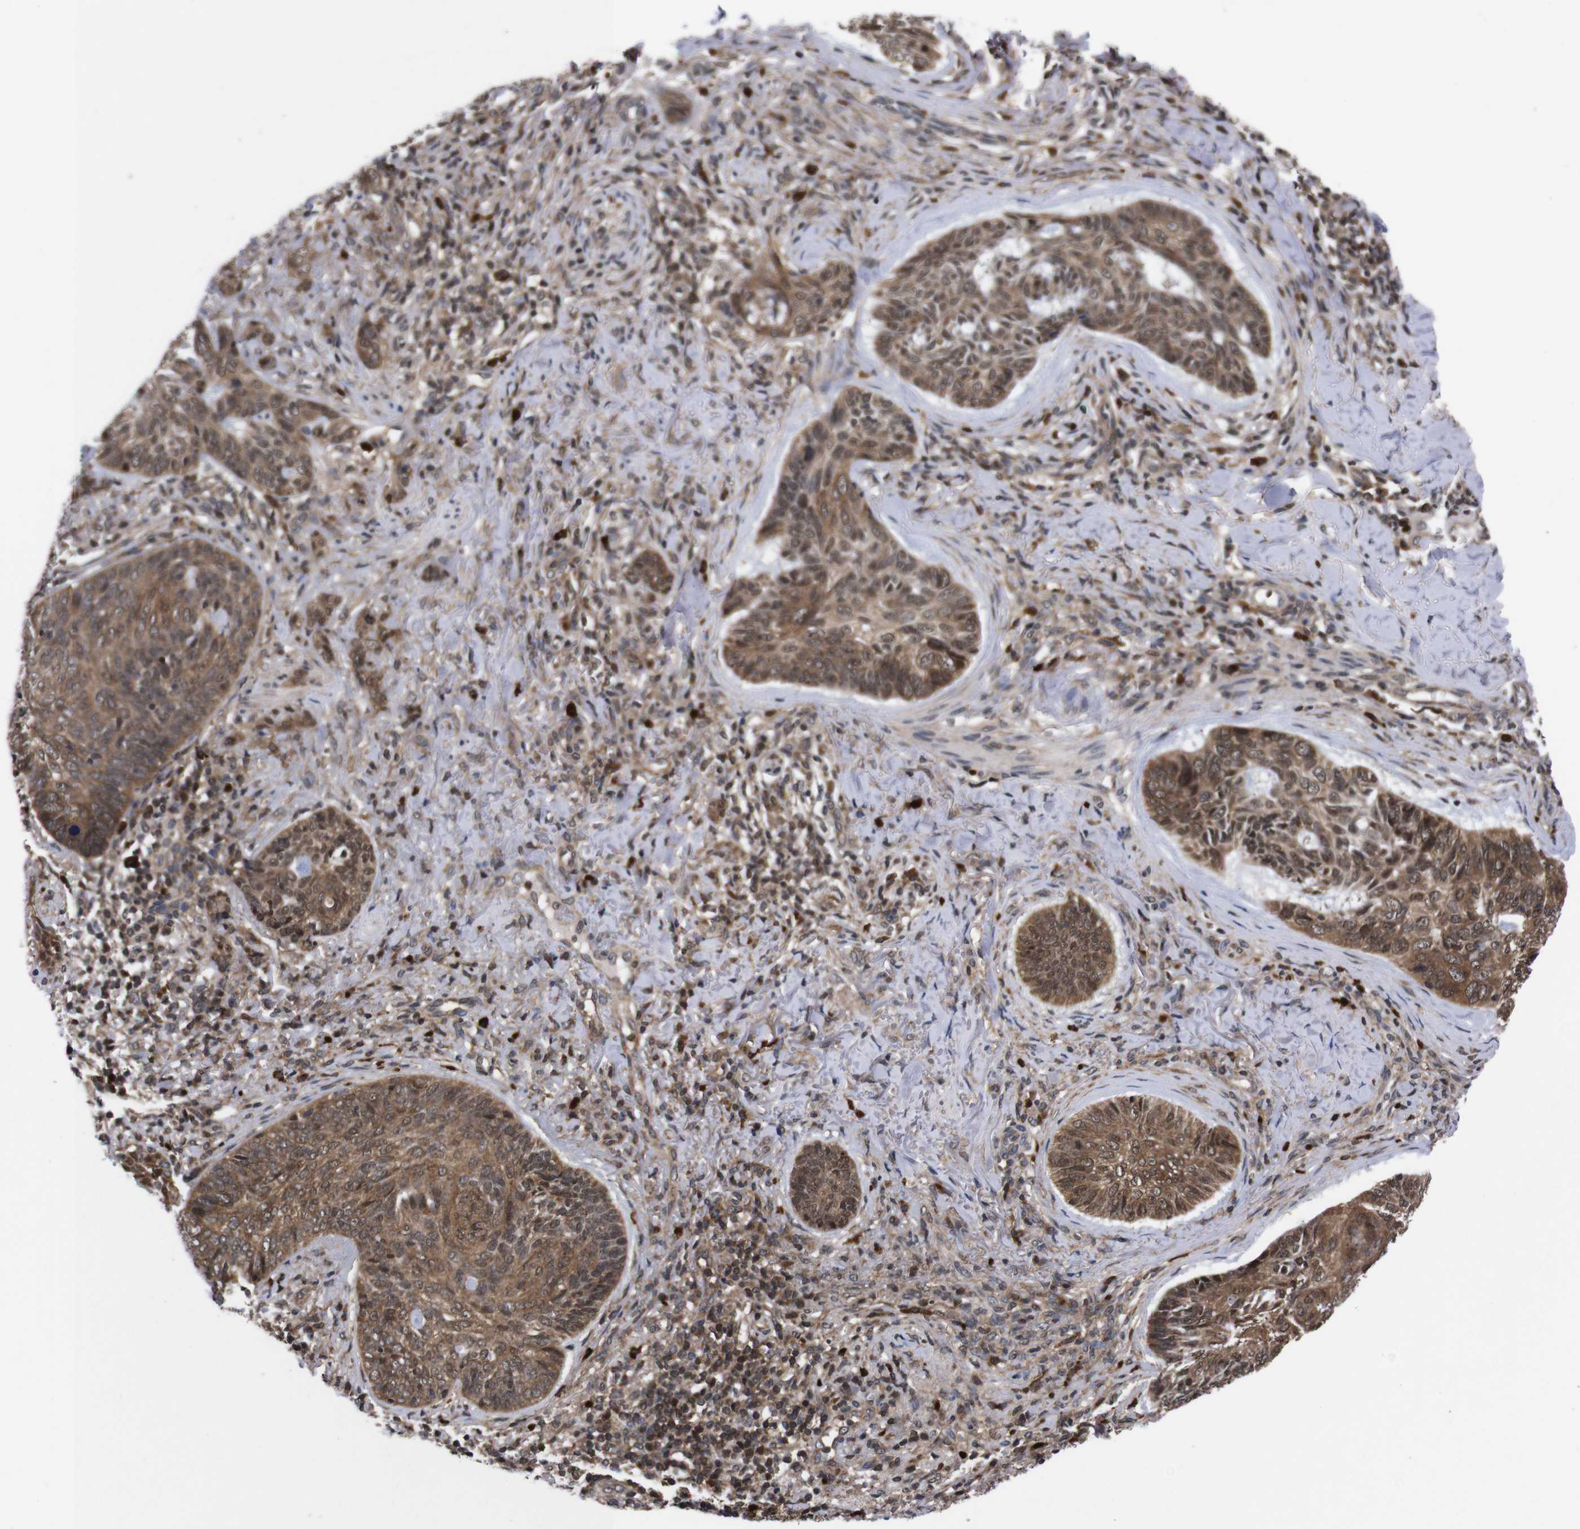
{"staining": {"intensity": "strong", "quantity": ">75%", "location": "cytoplasmic/membranous,nuclear"}, "tissue": "skin cancer", "cell_type": "Tumor cells", "image_type": "cancer", "snomed": [{"axis": "morphology", "description": "Basal cell carcinoma"}, {"axis": "topography", "description": "Skin"}], "caption": "Basal cell carcinoma (skin) stained for a protein reveals strong cytoplasmic/membranous and nuclear positivity in tumor cells.", "gene": "UBQLN2", "patient": {"sex": "male", "age": 43}}